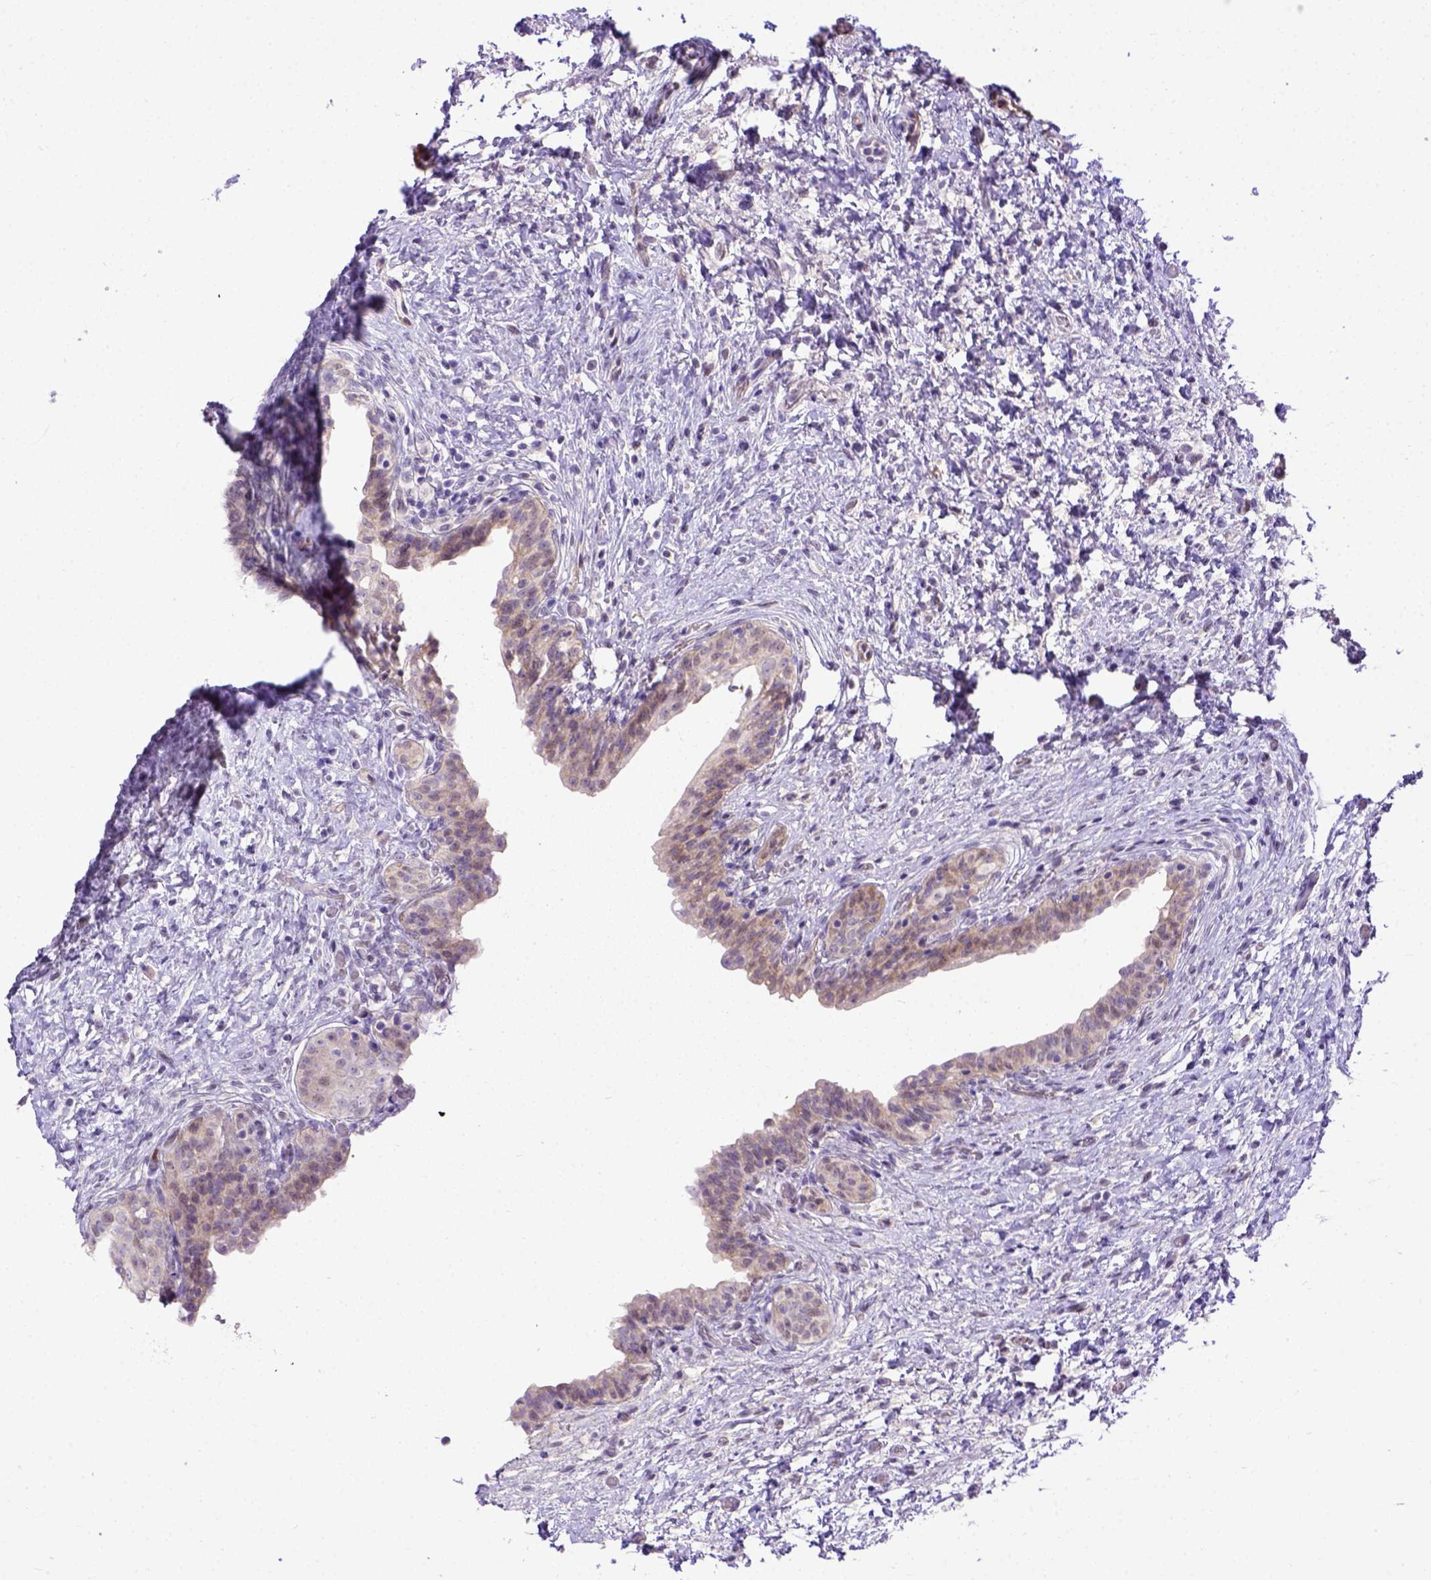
{"staining": {"intensity": "weak", "quantity": "25%-75%", "location": "cytoplasmic/membranous"}, "tissue": "urinary bladder", "cell_type": "Urothelial cells", "image_type": "normal", "snomed": [{"axis": "morphology", "description": "Normal tissue, NOS"}, {"axis": "topography", "description": "Urinary bladder"}], "caption": "Weak cytoplasmic/membranous expression is identified in approximately 25%-75% of urothelial cells in unremarkable urinary bladder.", "gene": "BTN1A1", "patient": {"sex": "male", "age": 69}}